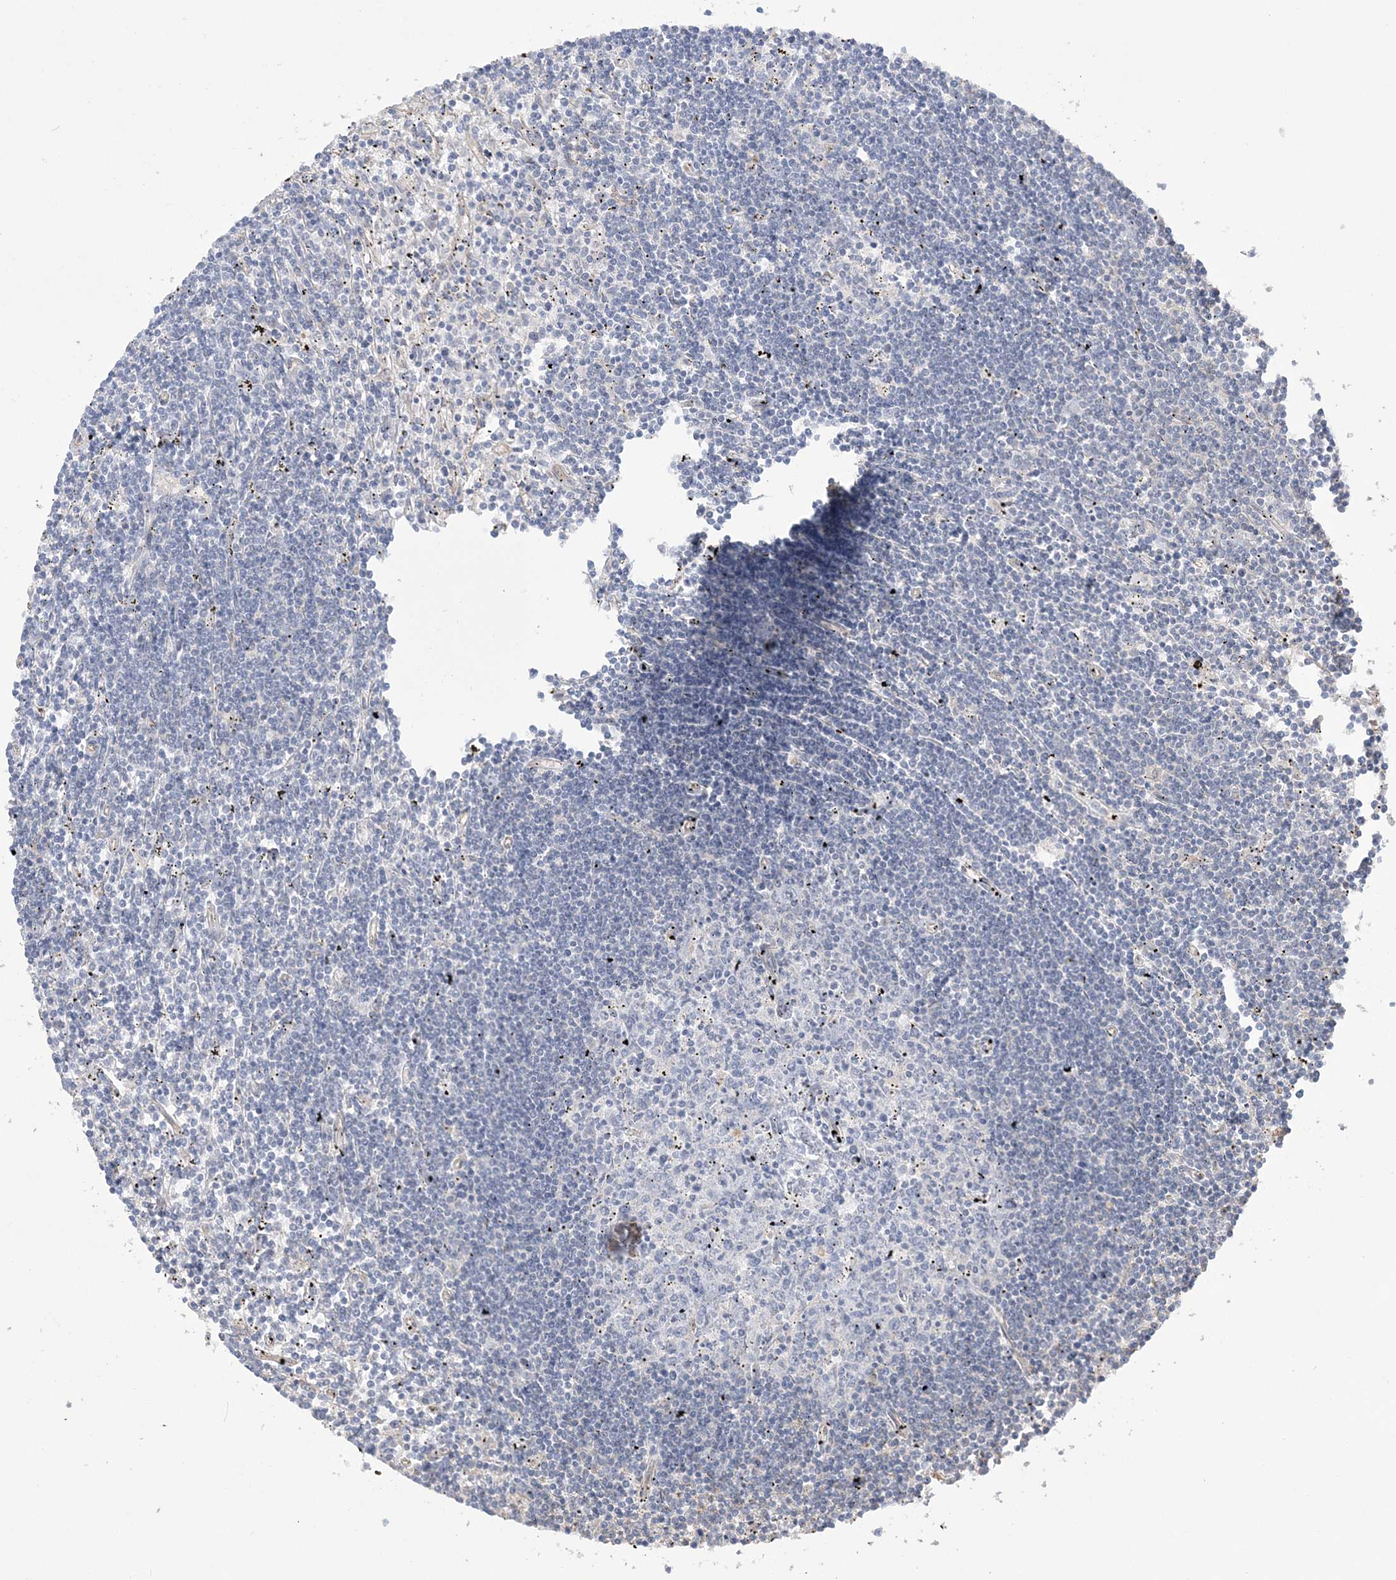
{"staining": {"intensity": "negative", "quantity": "none", "location": "none"}, "tissue": "lymphoma", "cell_type": "Tumor cells", "image_type": "cancer", "snomed": [{"axis": "morphology", "description": "Malignant lymphoma, non-Hodgkin's type, Low grade"}, {"axis": "topography", "description": "Spleen"}], "caption": "The photomicrograph displays no significant positivity in tumor cells of low-grade malignant lymphoma, non-Hodgkin's type.", "gene": "ZNF821", "patient": {"sex": "male", "age": 76}}